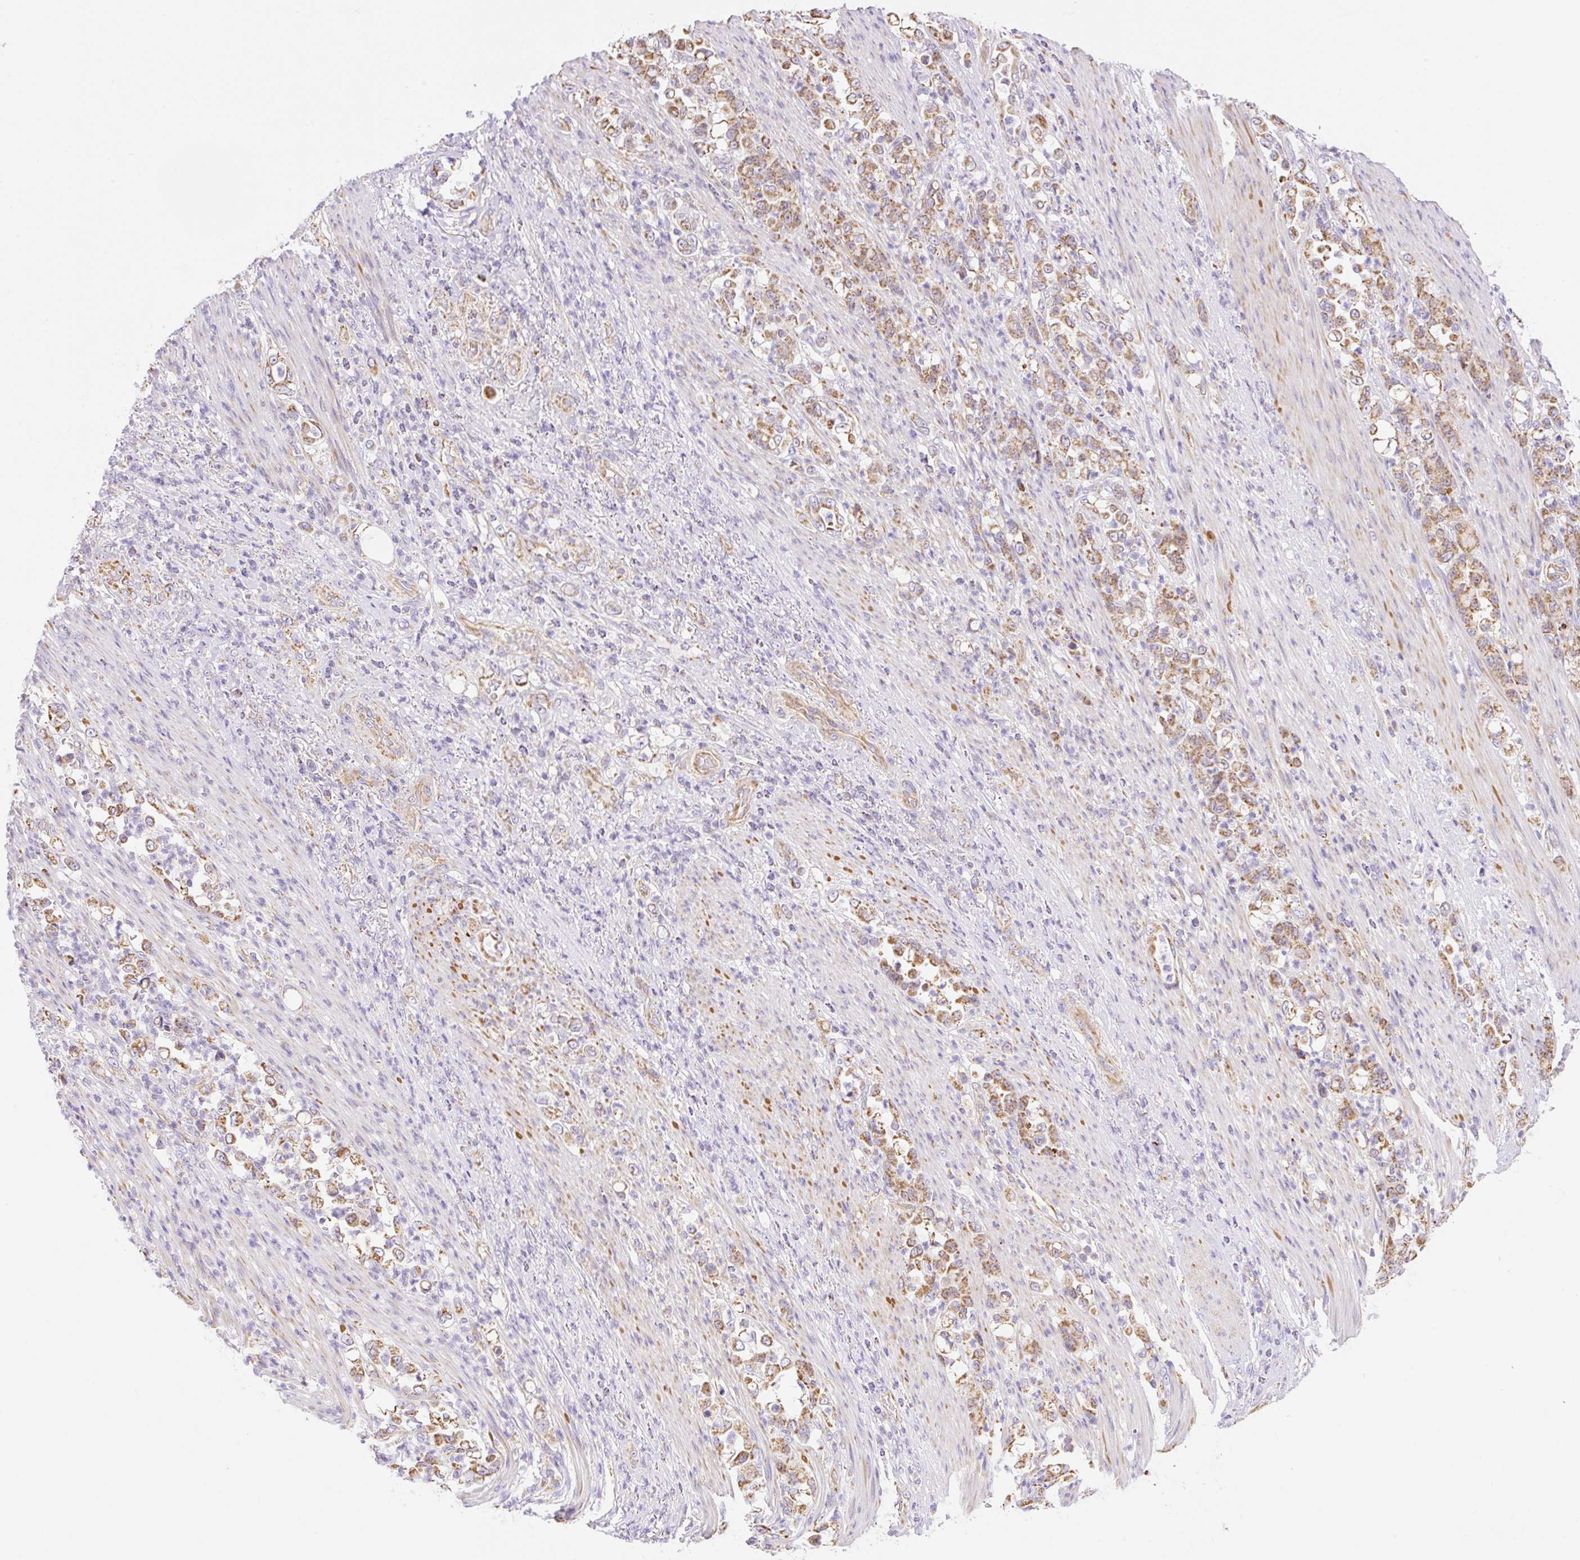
{"staining": {"intensity": "moderate", "quantity": ">75%", "location": "cytoplasmic/membranous"}, "tissue": "stomach cancer", "cell_type": "Tumor cells", "image_type": "cancer", "snomed": [{"axis": "morphology", "description": "Normal tissue, NOS"}, {"axis": "morphology", "description": "Adenocarcinoma, NOS"}, {"axis": "topography", "description": "Stomach"}], "caption": "Protein analysis of adenocarcinoma (stomach) tissue demonstrates moderate cytoplasmic/membranous positivity in approximately >75% of tumor cells. The protein of interest is stained brown, and the nuclei are stained in blue (DAB (3,3'-diaminobenzidine) IHC with brightfield microscopy, high magnification).", "gene": "ESAM", "patient": {"sex": "female", "age": 79}}